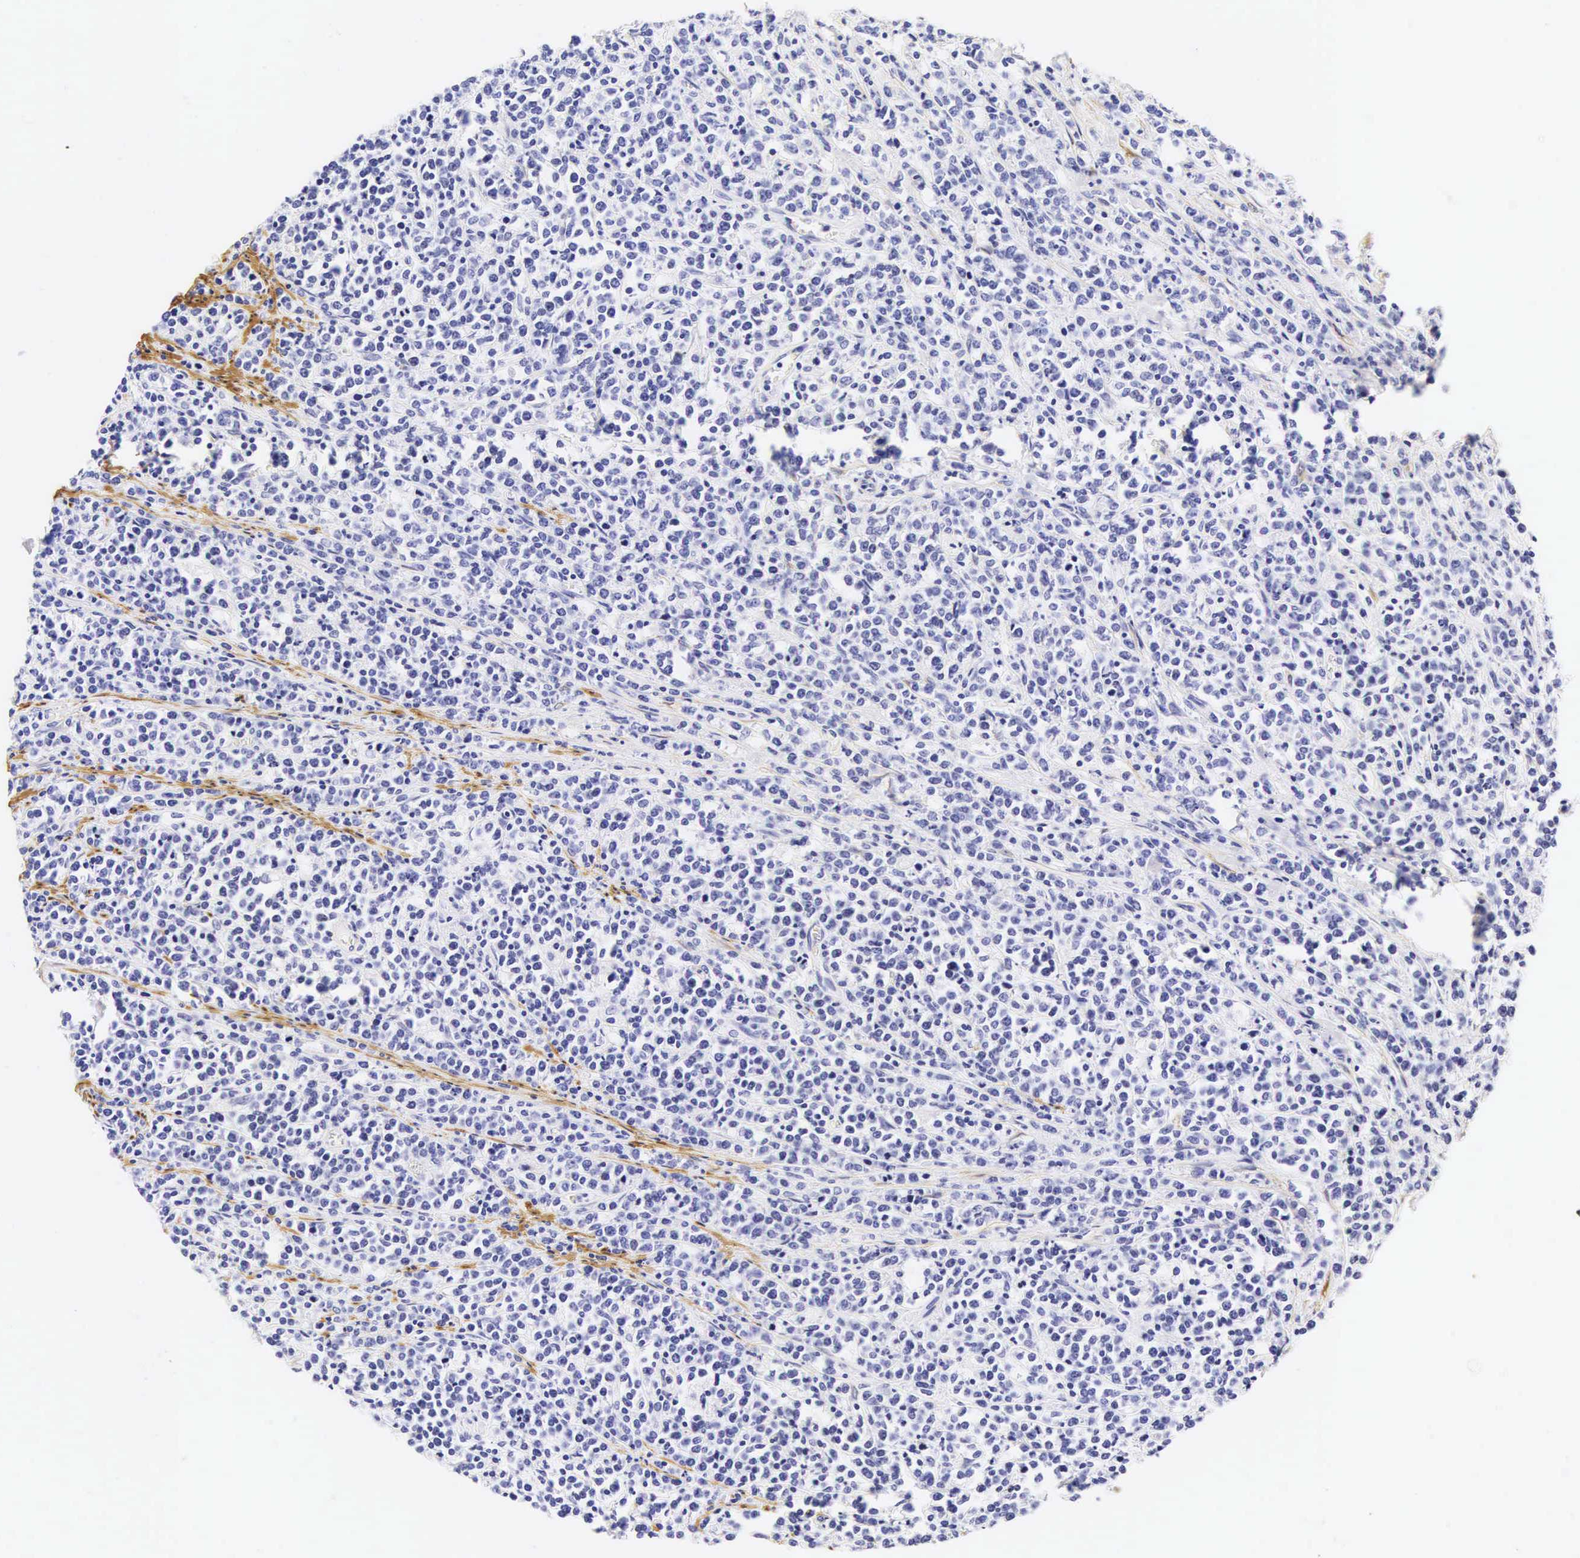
{"staining": {"intensity": "negative", "quantity": "none", "location": "none"}, "tissue": "lymphoma", "cell_type": "Tumor cells", "image_type": "cancer", "snomed": [{"axis": "morphology", "description": "Malignant lymphoma, non-Hodgkin's type, High grade"}, {"axis": "topography", "description": "Small intestine"}, {"axis": "topography", "description": "Colon"}], "caption": "Immunohistochemistry micrograph of malignant lymphoma, non-Hodgkin's type (high-grade) stained for a protein (brown), which reveals no staining in tumor cells.", "gene": "CNN1", "patient": {"sex": "male", "age": 8}}